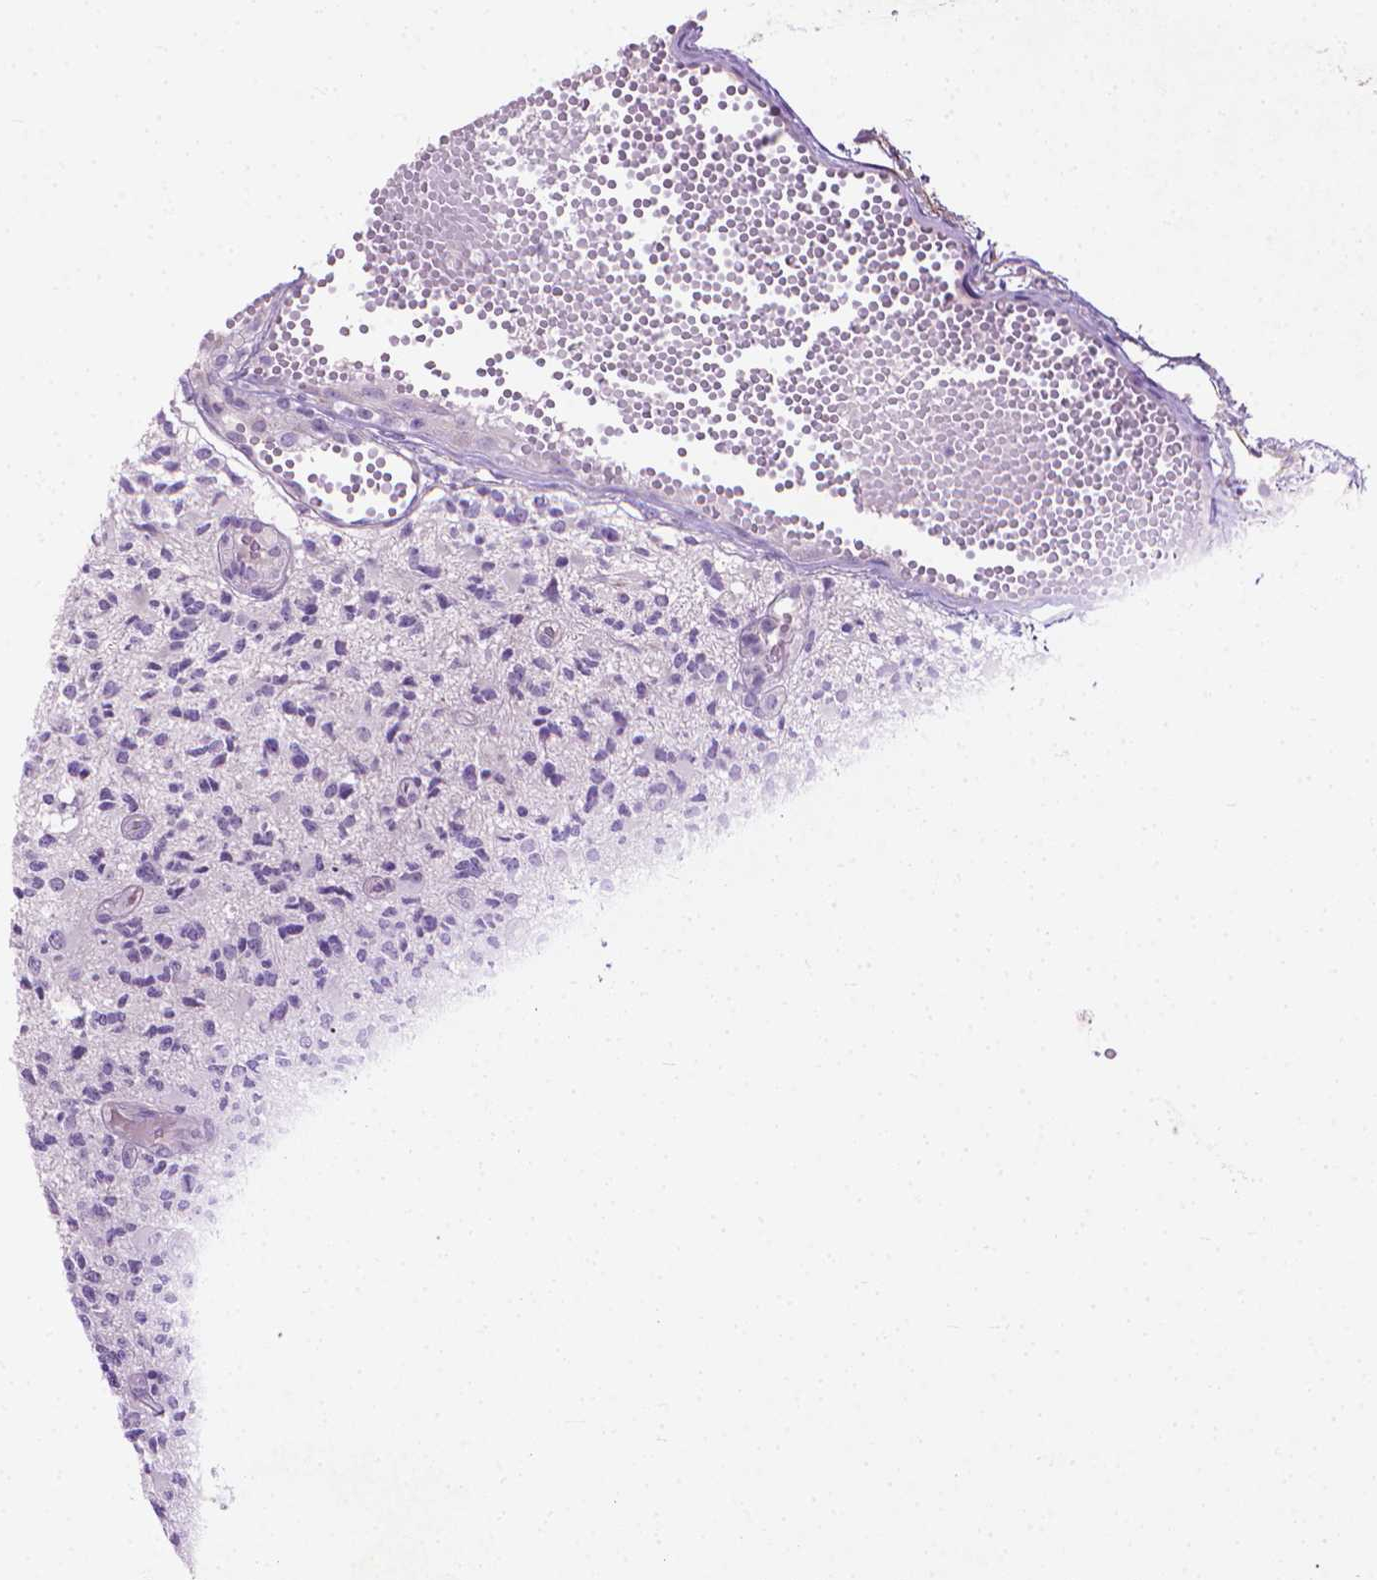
{"staining": {"intensity": "negative", "quantity": "none", "location": "none"}, "tissue": "glioma", "cell_type": "Tumor cells", "image_type": "cancer", "snomed": [{"axis": "morphology", "description": "Glioma, malignant, High grade"}, {"axis": "topography", "description": "Brain"}], "caption": "Micrograph shows no significant protein positivity in tumor cells of glioma.", "gene": "KRT73", "patient": {"sex": "female", "age": 63}}